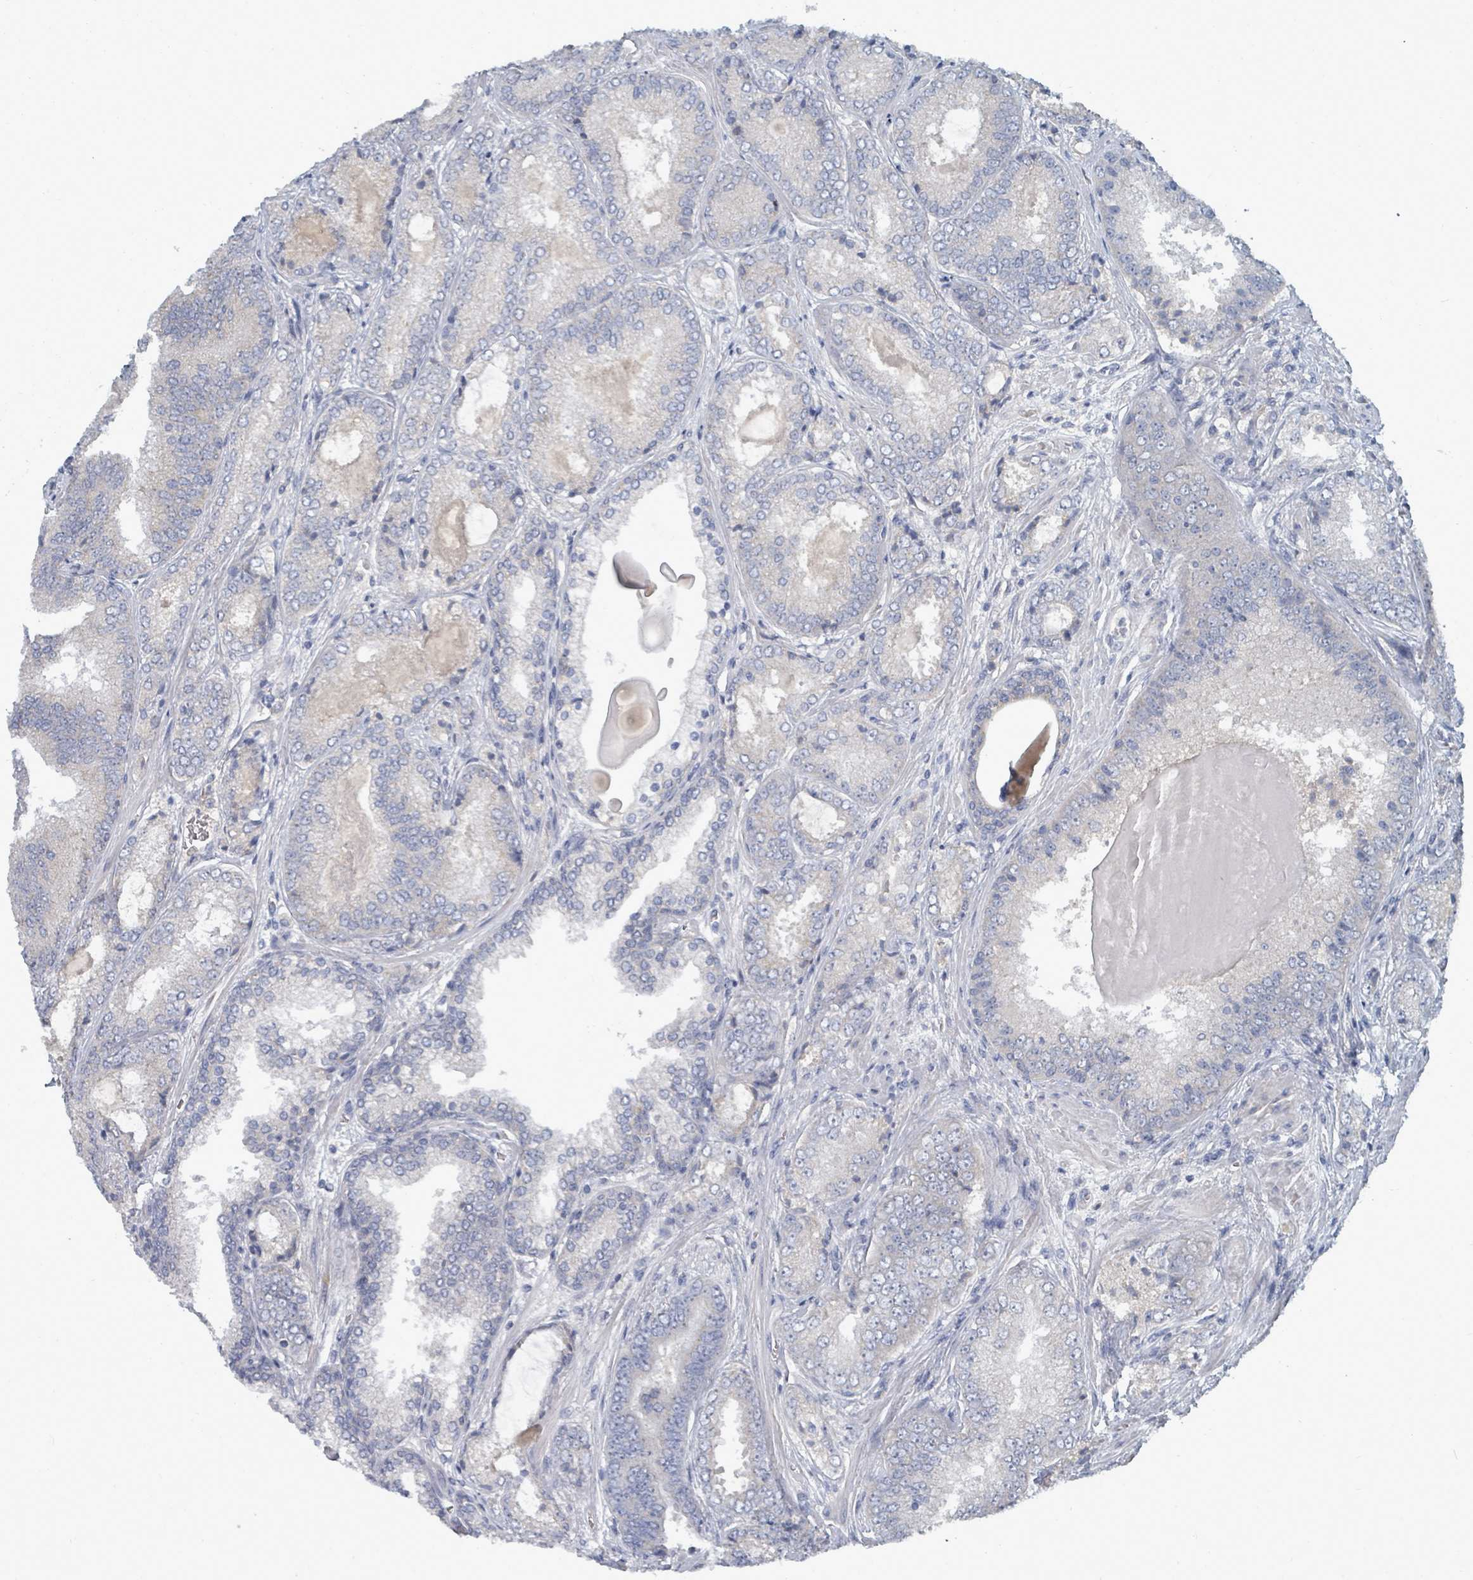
{"staining": {"intensity": "negative", "quantity": "none", "location": "none"}, "tissue": "prostate cancer", "cell_type": "Tumor cells", "image_type": "cancer", "snomed": [{"axis": "morphology", "description": "Adenocarcinoma, High grade"}, {"axis": "topography", "description": "Prostate"}], "caption": "Immunohistochemistry (IHC) photomicrograph of prostate cancer (high-grade adenocarcinoma) stained for a protein (brown), which demonstrates no staining in tumor cells.", "gene": "SLC25A23", "patient": {"sex": "male", "age": 63}}